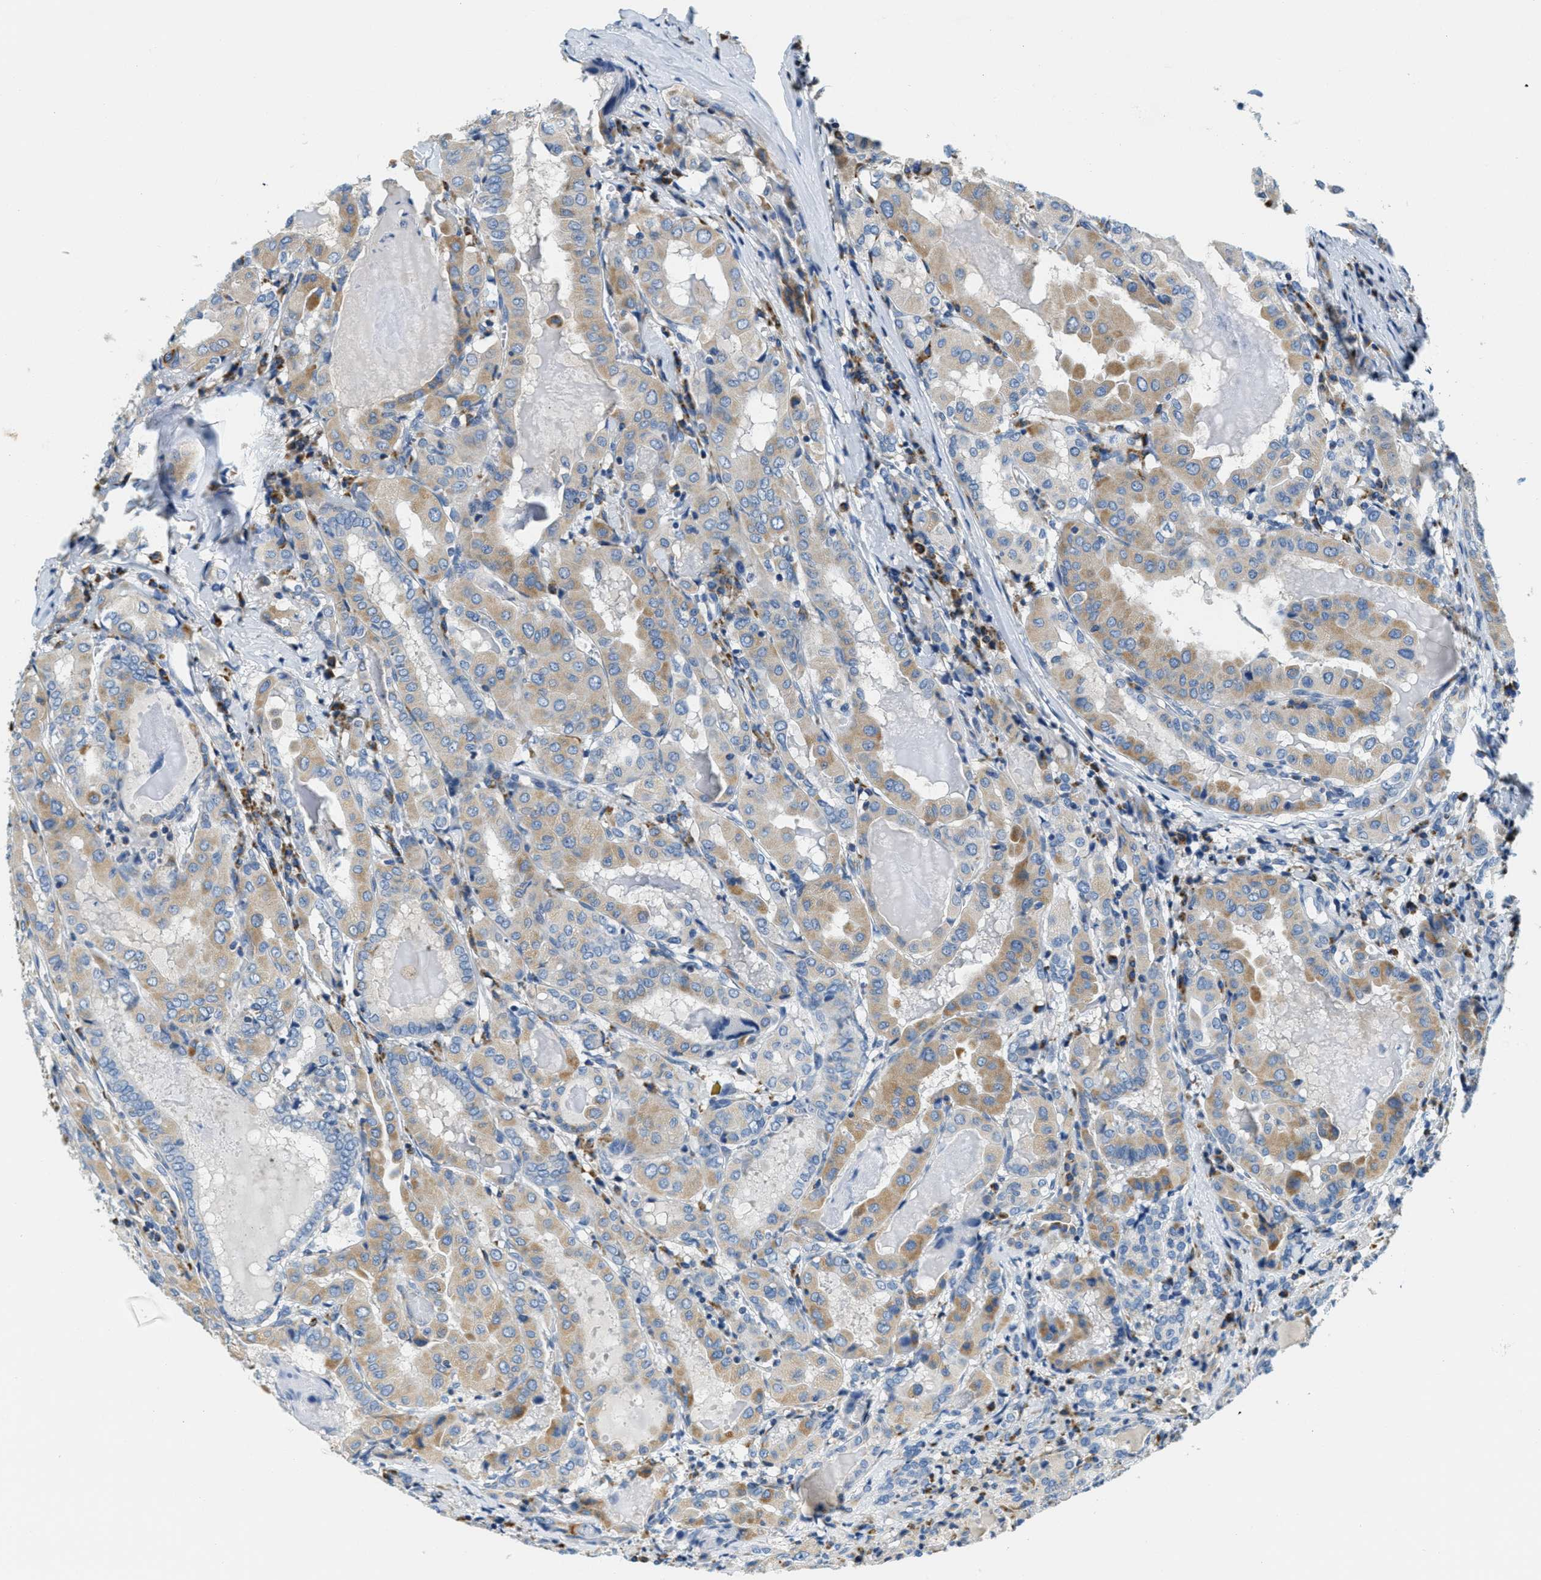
{"staining": {"intensity": "weak", "quantity": "25%-75%", "location": "cytoplasmic/membranous"}, "tissue": "thyroid cancer", "cell_type": "Tumor cells", "image_type": "cancer", "snomed": [{"axis": "morphology", "description": "Papillary adenocarcinoma, NOS"}, {"axis": "topography", "description": "Thyroid gland"}], "caption": "Thyroid cancer was stained to show a protein in brown. There is low levels of weak cytoplasmic/membranous staining in about 25%-75% of tumor cells. (Stains: DAB in brown, nuclei in blue, Microscopy: brightfield microscopy at high magnification).", "gene": "CA4", "patient": {"sex": "female", "age": 42}}